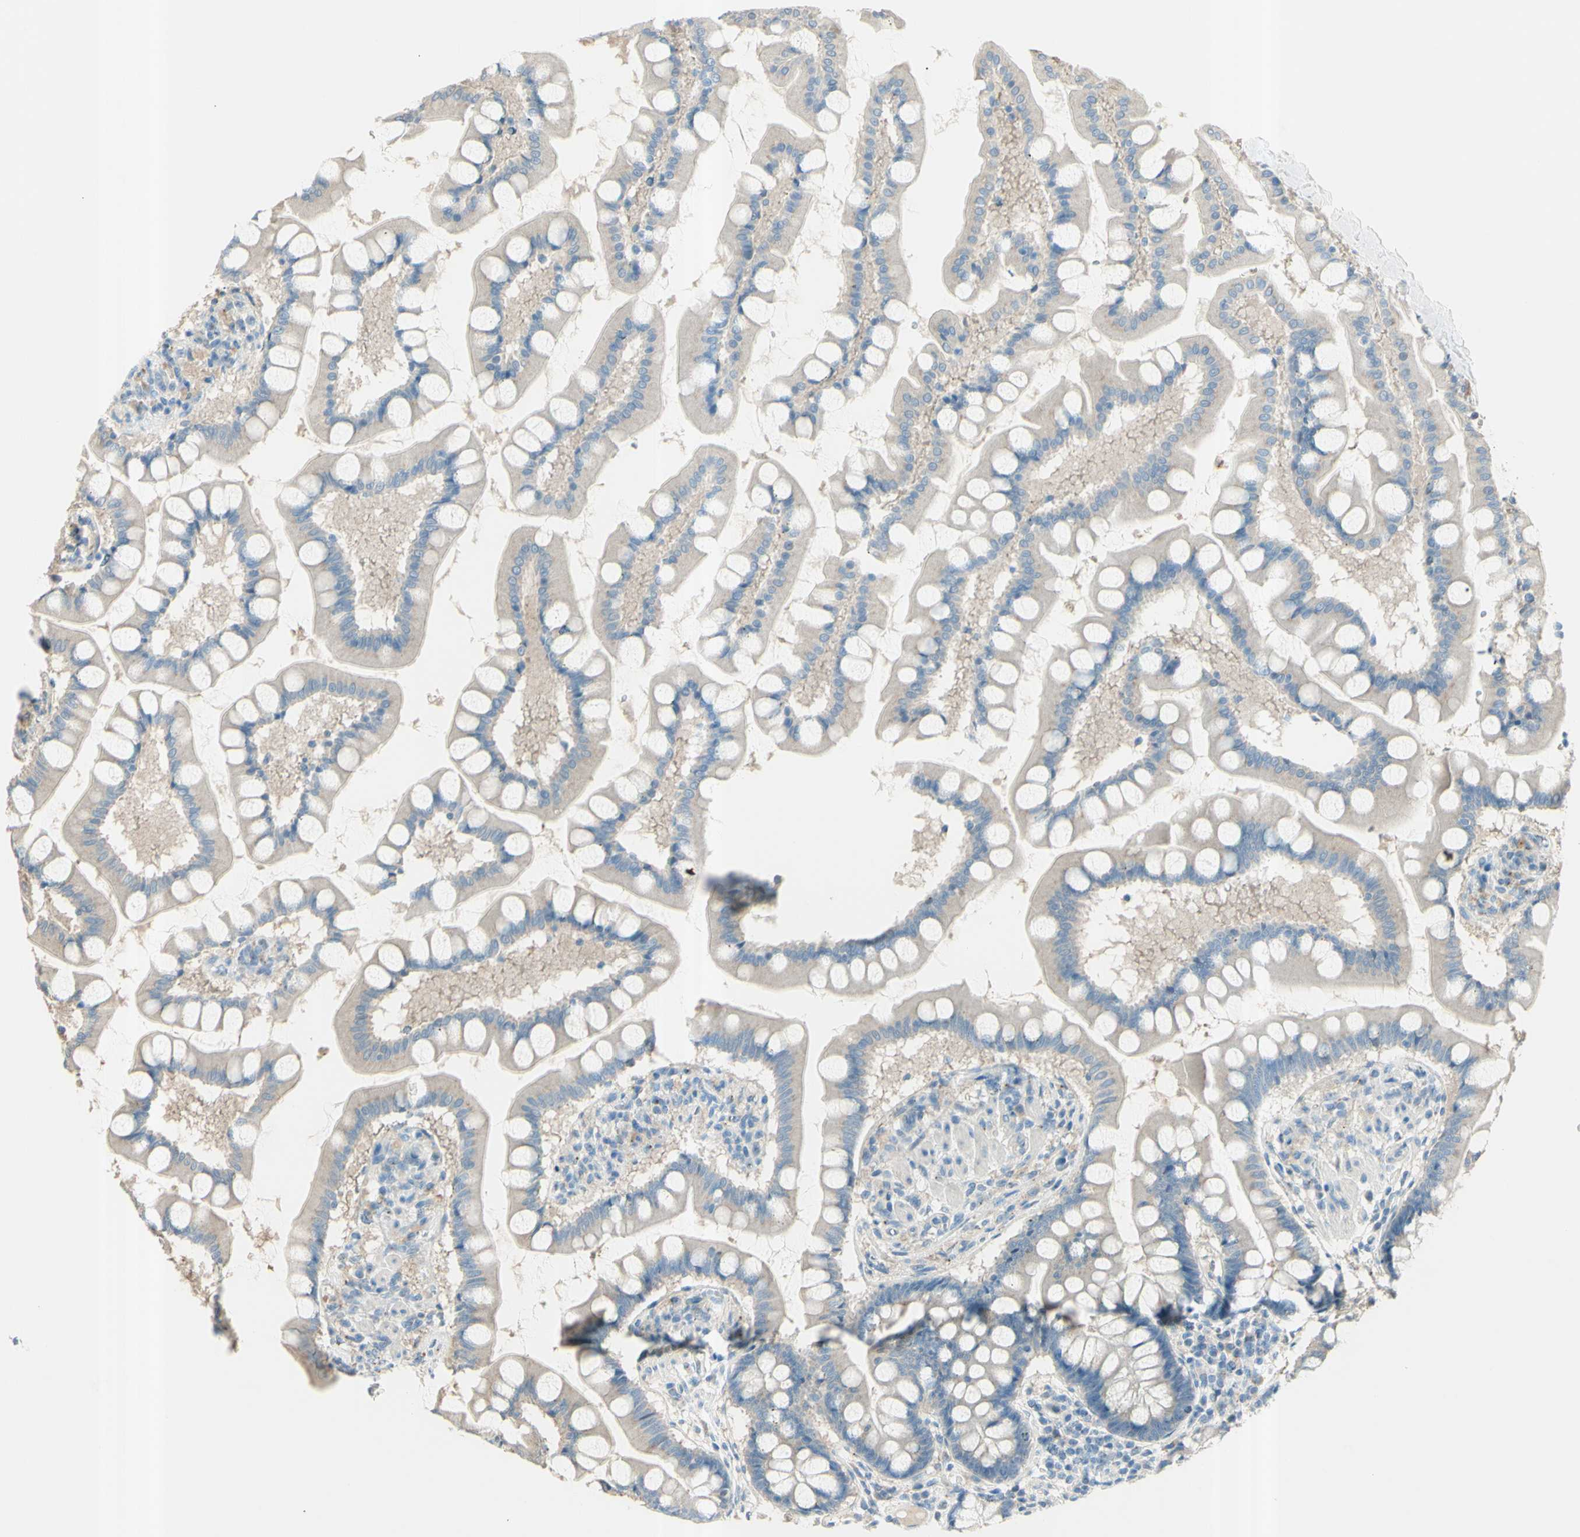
{"staining": {"intensity": "weak", "quantity": "25%-75%", "location": "cytoplasmic/membranous"}, "tissue": "small intestine", "cell_type": "Glandular cells", "image_type": "normal", "snomed": [{"axis": "morphology", "description": "Normal tissue, NOS"}, {"axis": "topography", "description": "Small intestine"}], "caption": "A low amount of weak cytoplasmic/membranous staining is appreciated in about 25%-75% of glandular cells in normal small intestine.", "gene": "B4GALT1", "patient": {"sex": "male", "age": 41}}